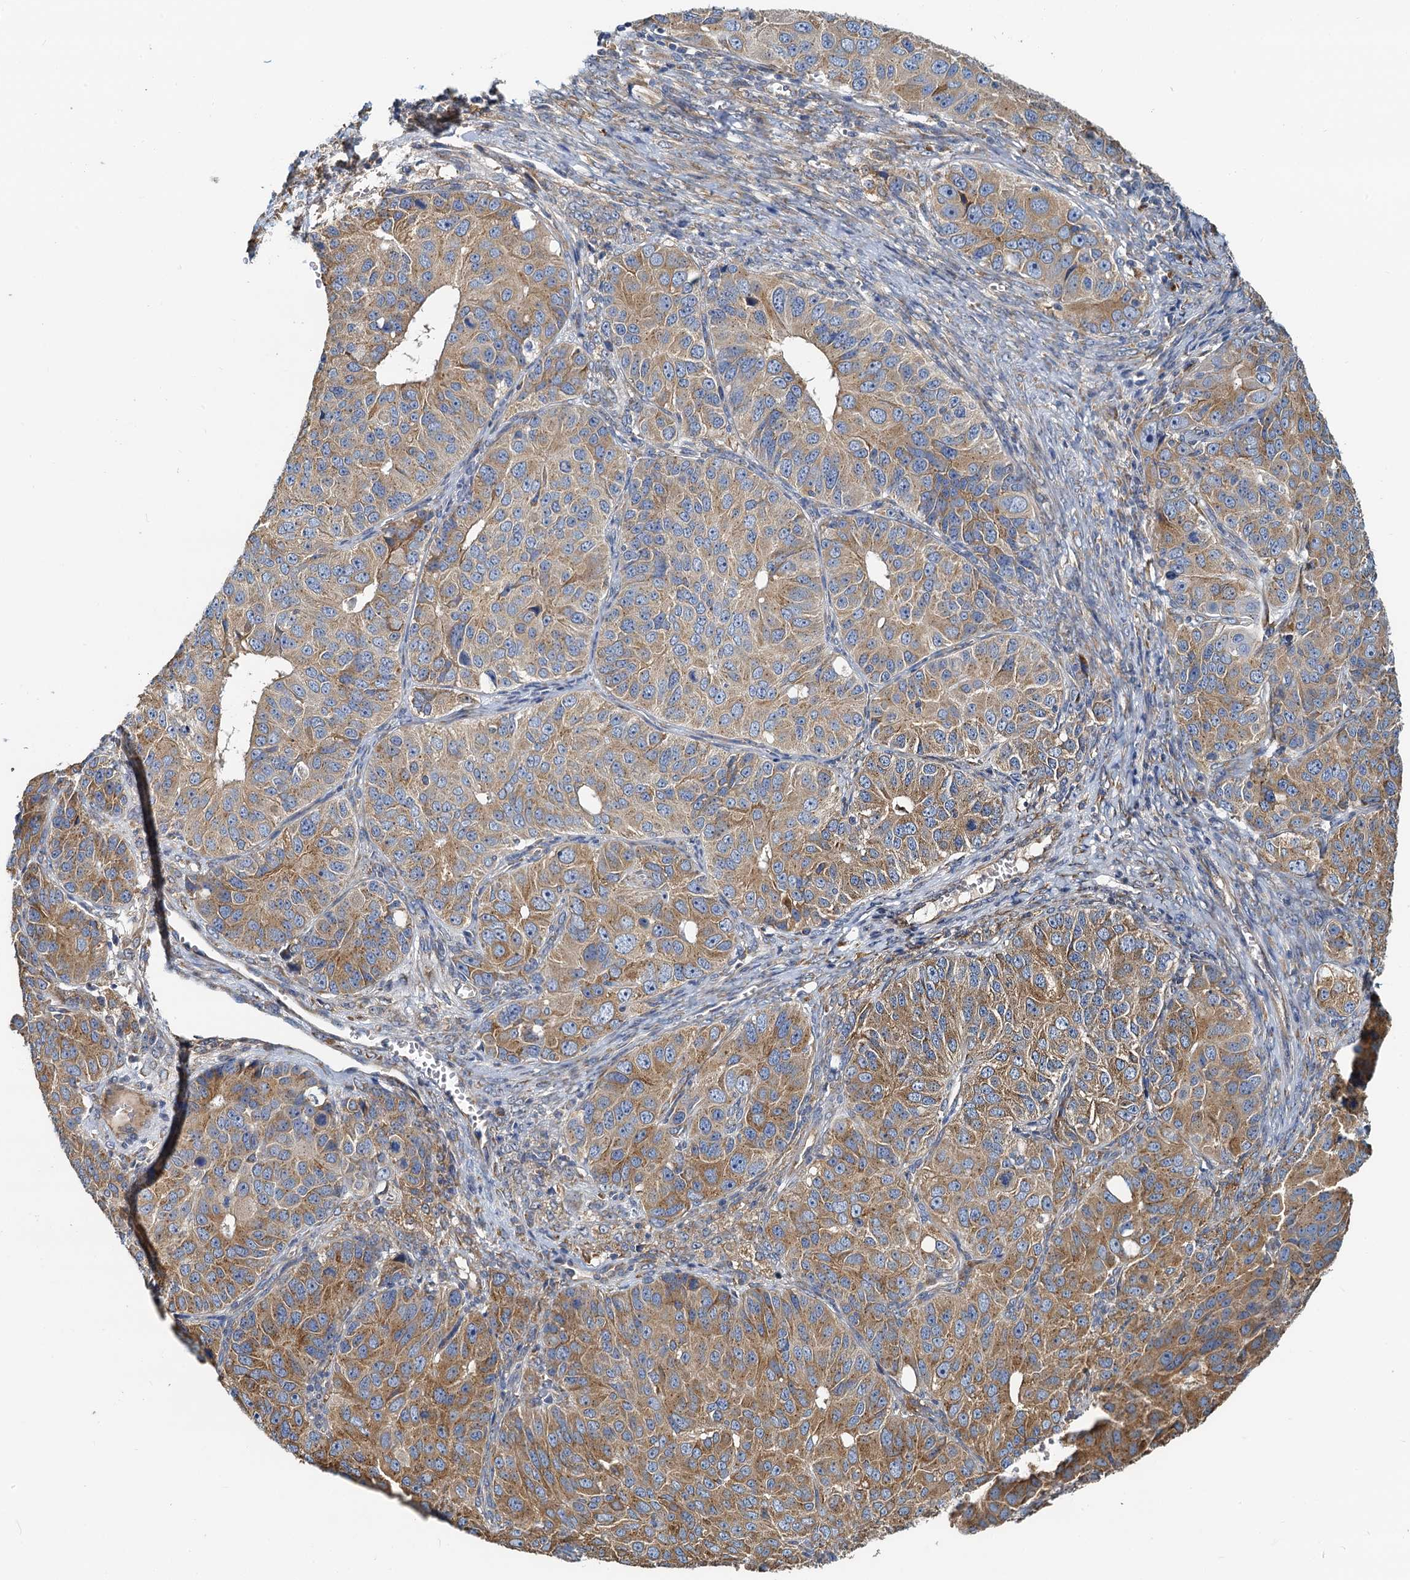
{"staining": {"intensity": "moderate", "quantity": "25%-75%", "location": "cytoplasmic/membranous"}, "tissue": "ovarian cancer", "cell_type": "Tumor cells", "image_type": "cancer", "snomed": [{"axis": "morphology", "description": "Carcinoma, endometroid"}, {"axis": "topography", "description": "Ovary"}], "caption": "Immunohistochemistry micrograph of neoplastic tissue: ovarian cancer (endometroid carcinoma) stained using immunohistochemistry (IHC) exhibits medium levels of moderate protein expression localized specifically in the cytoplasmic/membranous of tumor cells, appearing as a cytoplasmic/membranous brown color.", "gene": "NKAPD1", "patient": {"sex": "female", "age": 51}}